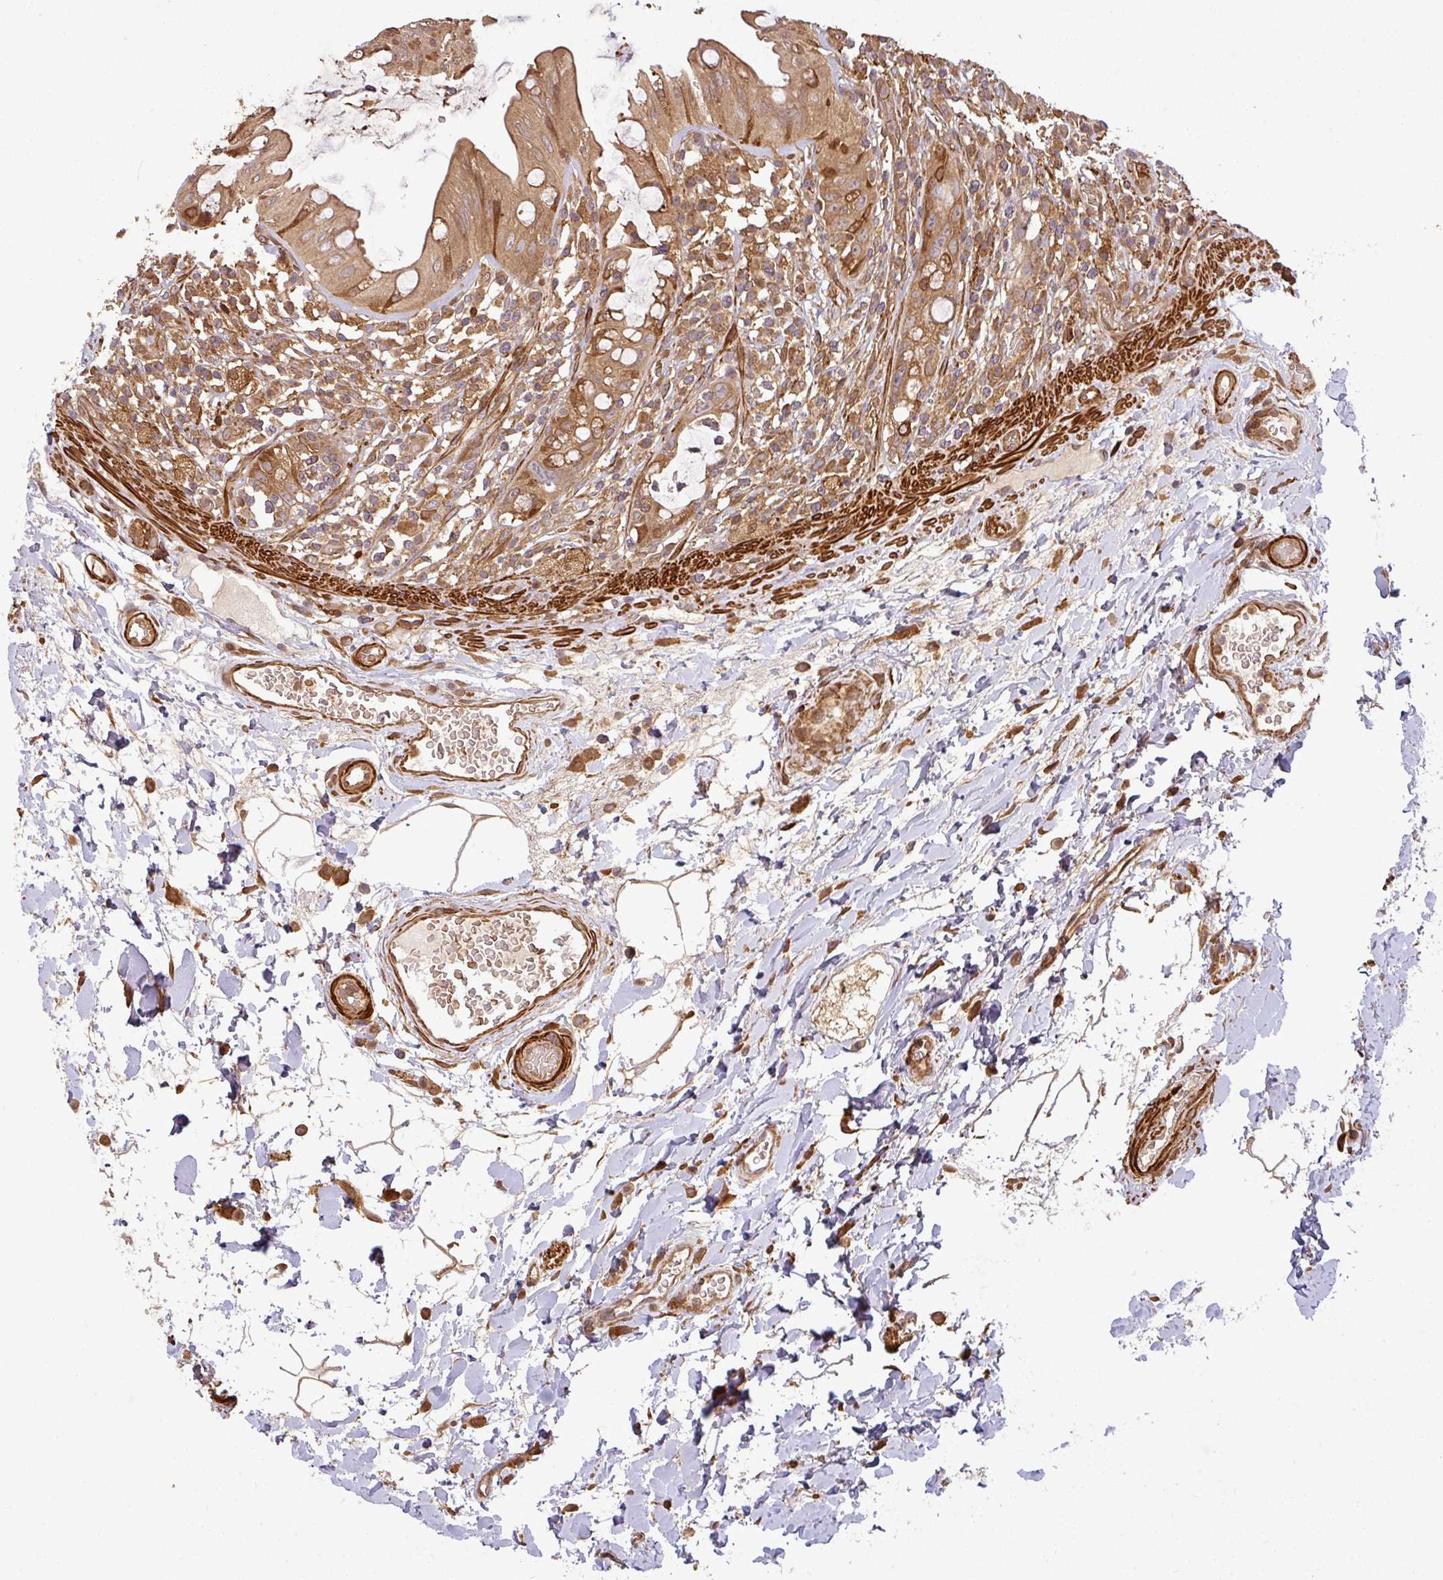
{"staining": {"intensity": "moderate", "quantity": ">75%", "location": "cytoplasmic/membranous"}, "tissue": "rectum", "cell_type": "Glandular cells", "image_type": "normal", "snomed": [{"axis": "morphology", "description": "Normal tissue, NOS"}, {"axis": "topography", "description": "Rectum"}], "caption": "Immunohistochemical staining of unremarkable human rectum exhibits moderate cytoplasmic/membranous protein positivity in approximately >75% of glandular cells. The protein of interest is shown in brown color, while the nuclei are stained blue.", "gene": "MAP3K6", "patient": {"sex": "female", "age": 57}}